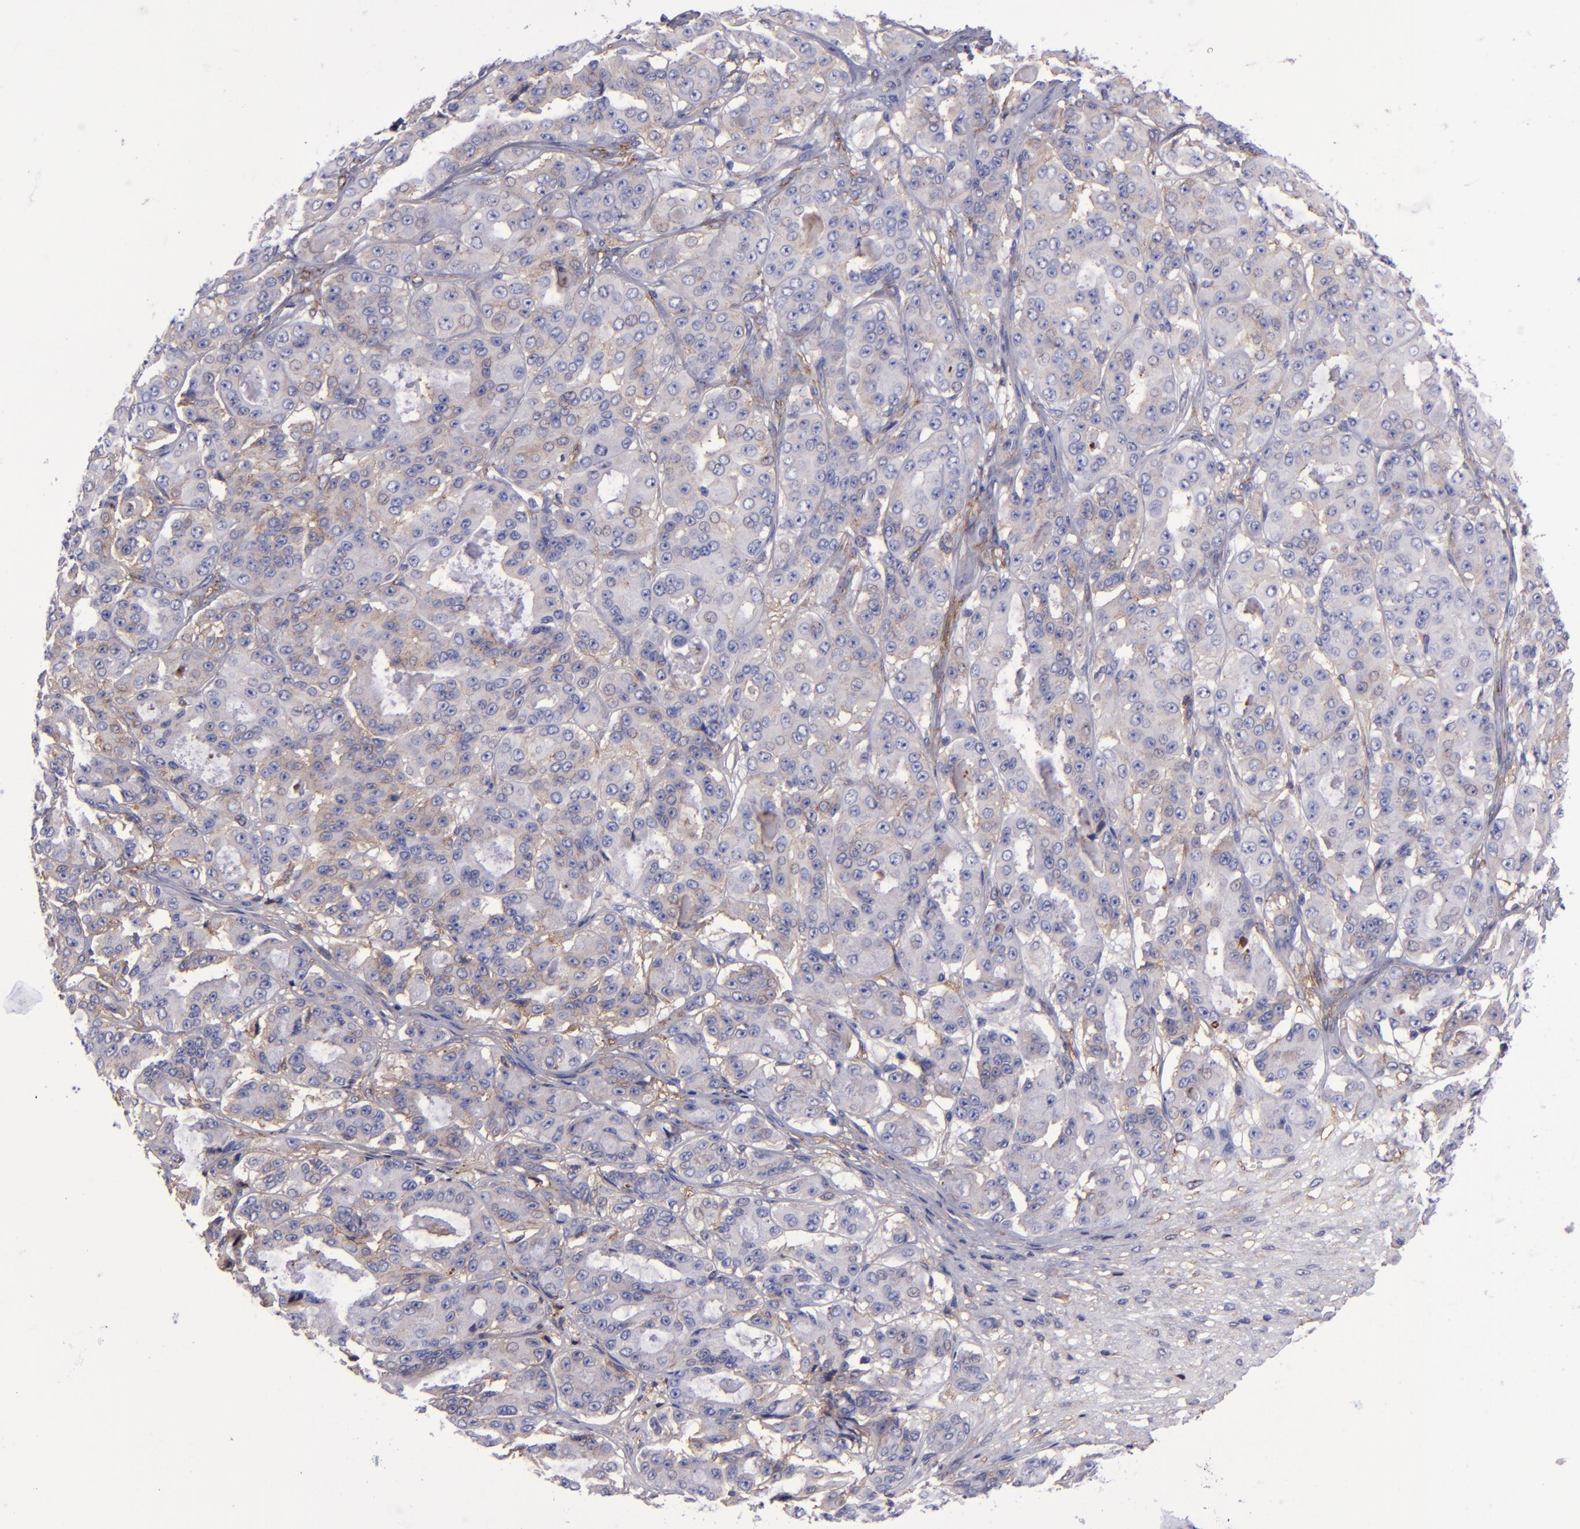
{"staining": {"intensity": "weak", "quantity": "25%-75%", "location": "cytoplasmic/membranous"}, "tissue": "ovarian cancer", "cell_type": "Tumor cells", "image_type": "cancer", "snomed": [{"axis": "morphology", "description": "Carcinoma, endometroid"}, {"axis": "topography", "description": "Ovary"}], "caption": "There is low levels of weak cytoplasmic/membranous expression in tumor cells of ovarian endometroid carcinoma, as demonstrated by immunohistochemical staining (brown color).", "gene": "ITGAV", "patient": {"sex": "female", "age": 61}}